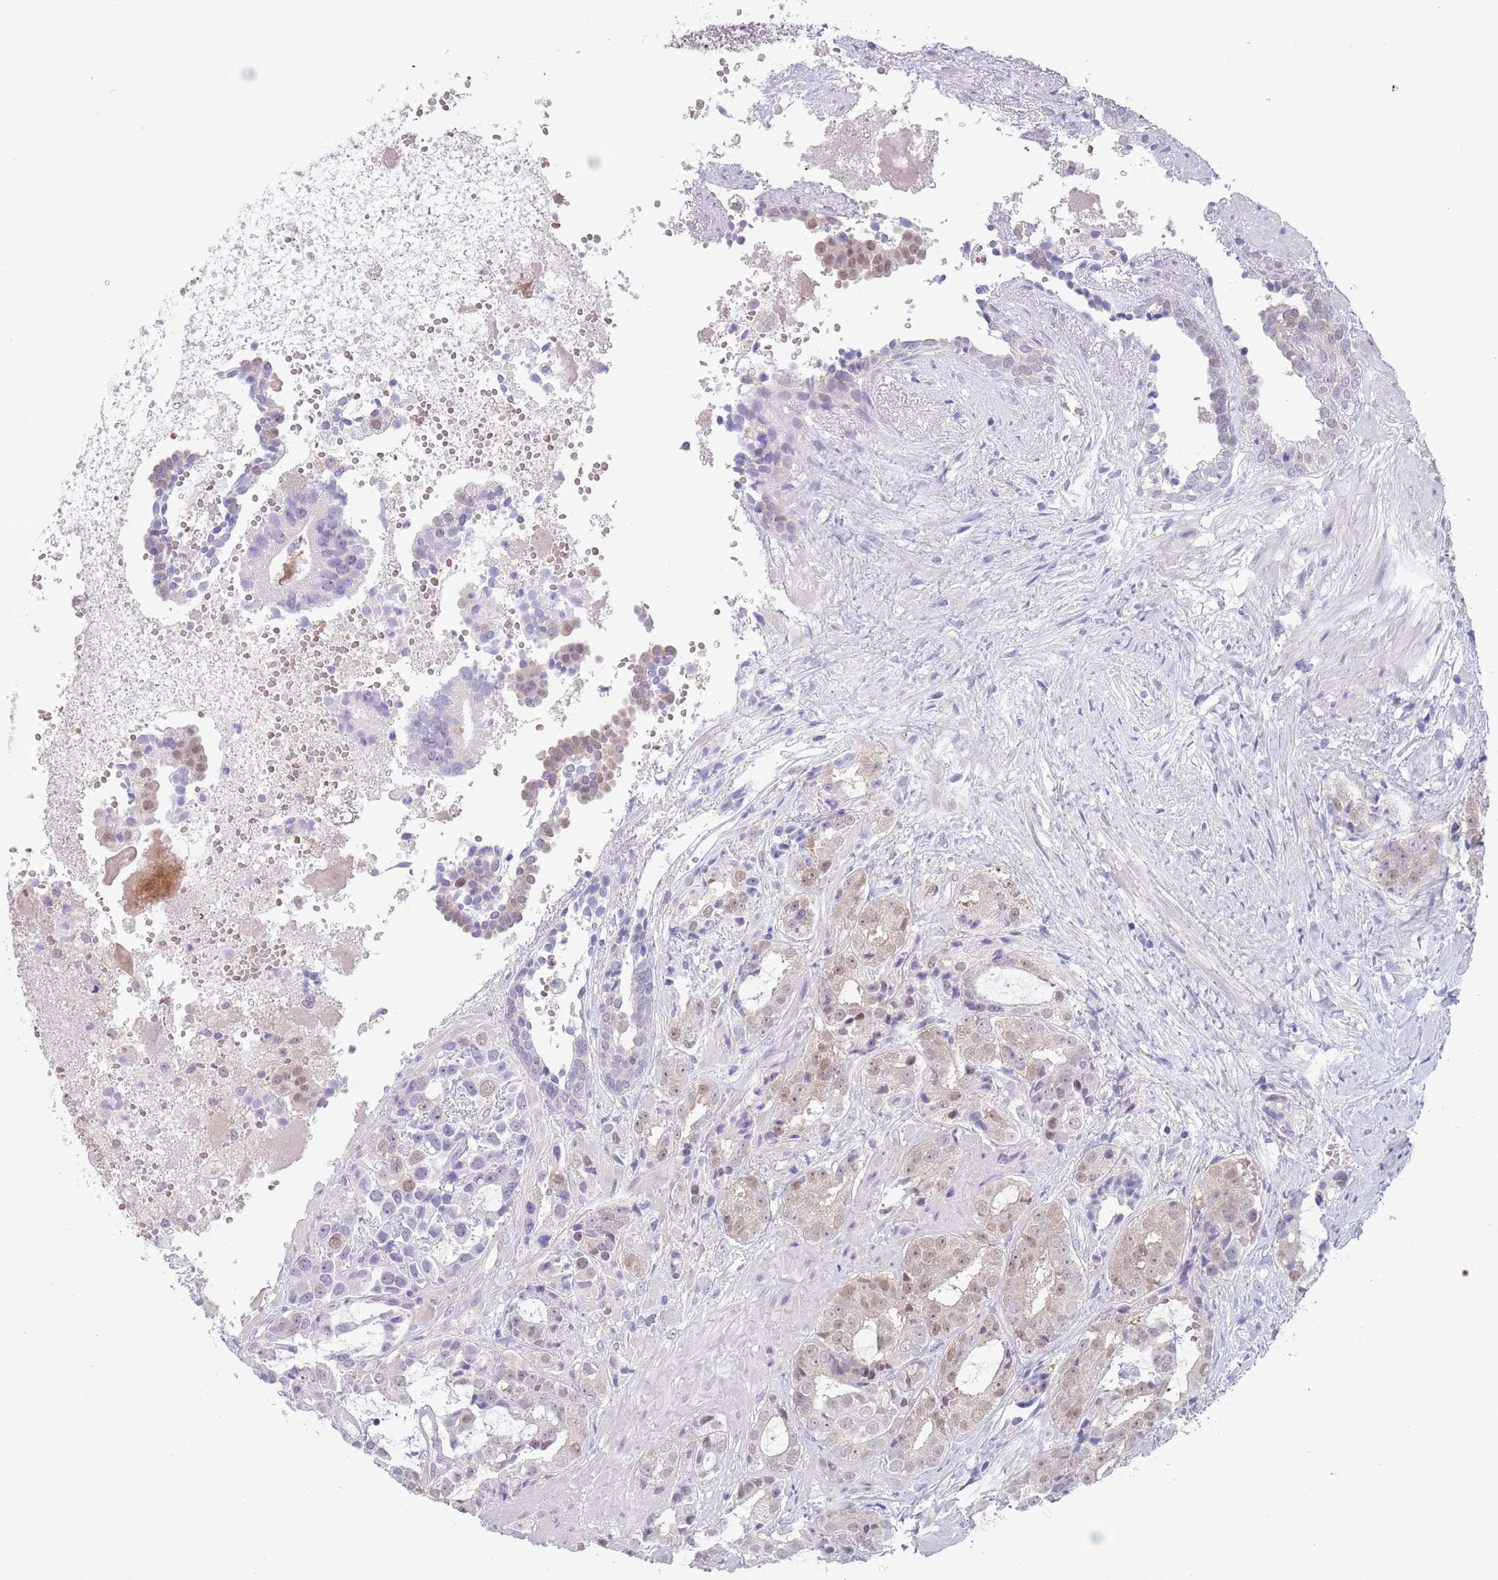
{"staining": {"intensity": "weak", "quantity": "25%-75%", "location": "nuclear"}, "tissue": "prostate cancer", "cell_type": "Tumor cells", "image_type": "cancer", "snomed": [{"axis": "morphology", "description": "Adenocarcinoma, High grade"}, {"axis": "topography", "description": "Prostate"}], "caption": "Immunohistochemical staining of human adenocarcinoma (high-grade) (prostate) exhibits low levels of weak nuclear expression in about 25%-75% of tumor cells. (IHC, brightfield microscopy, high magnification).", "gene": "CLNS1A", "patient": {"sex": "male", "age": 71}}